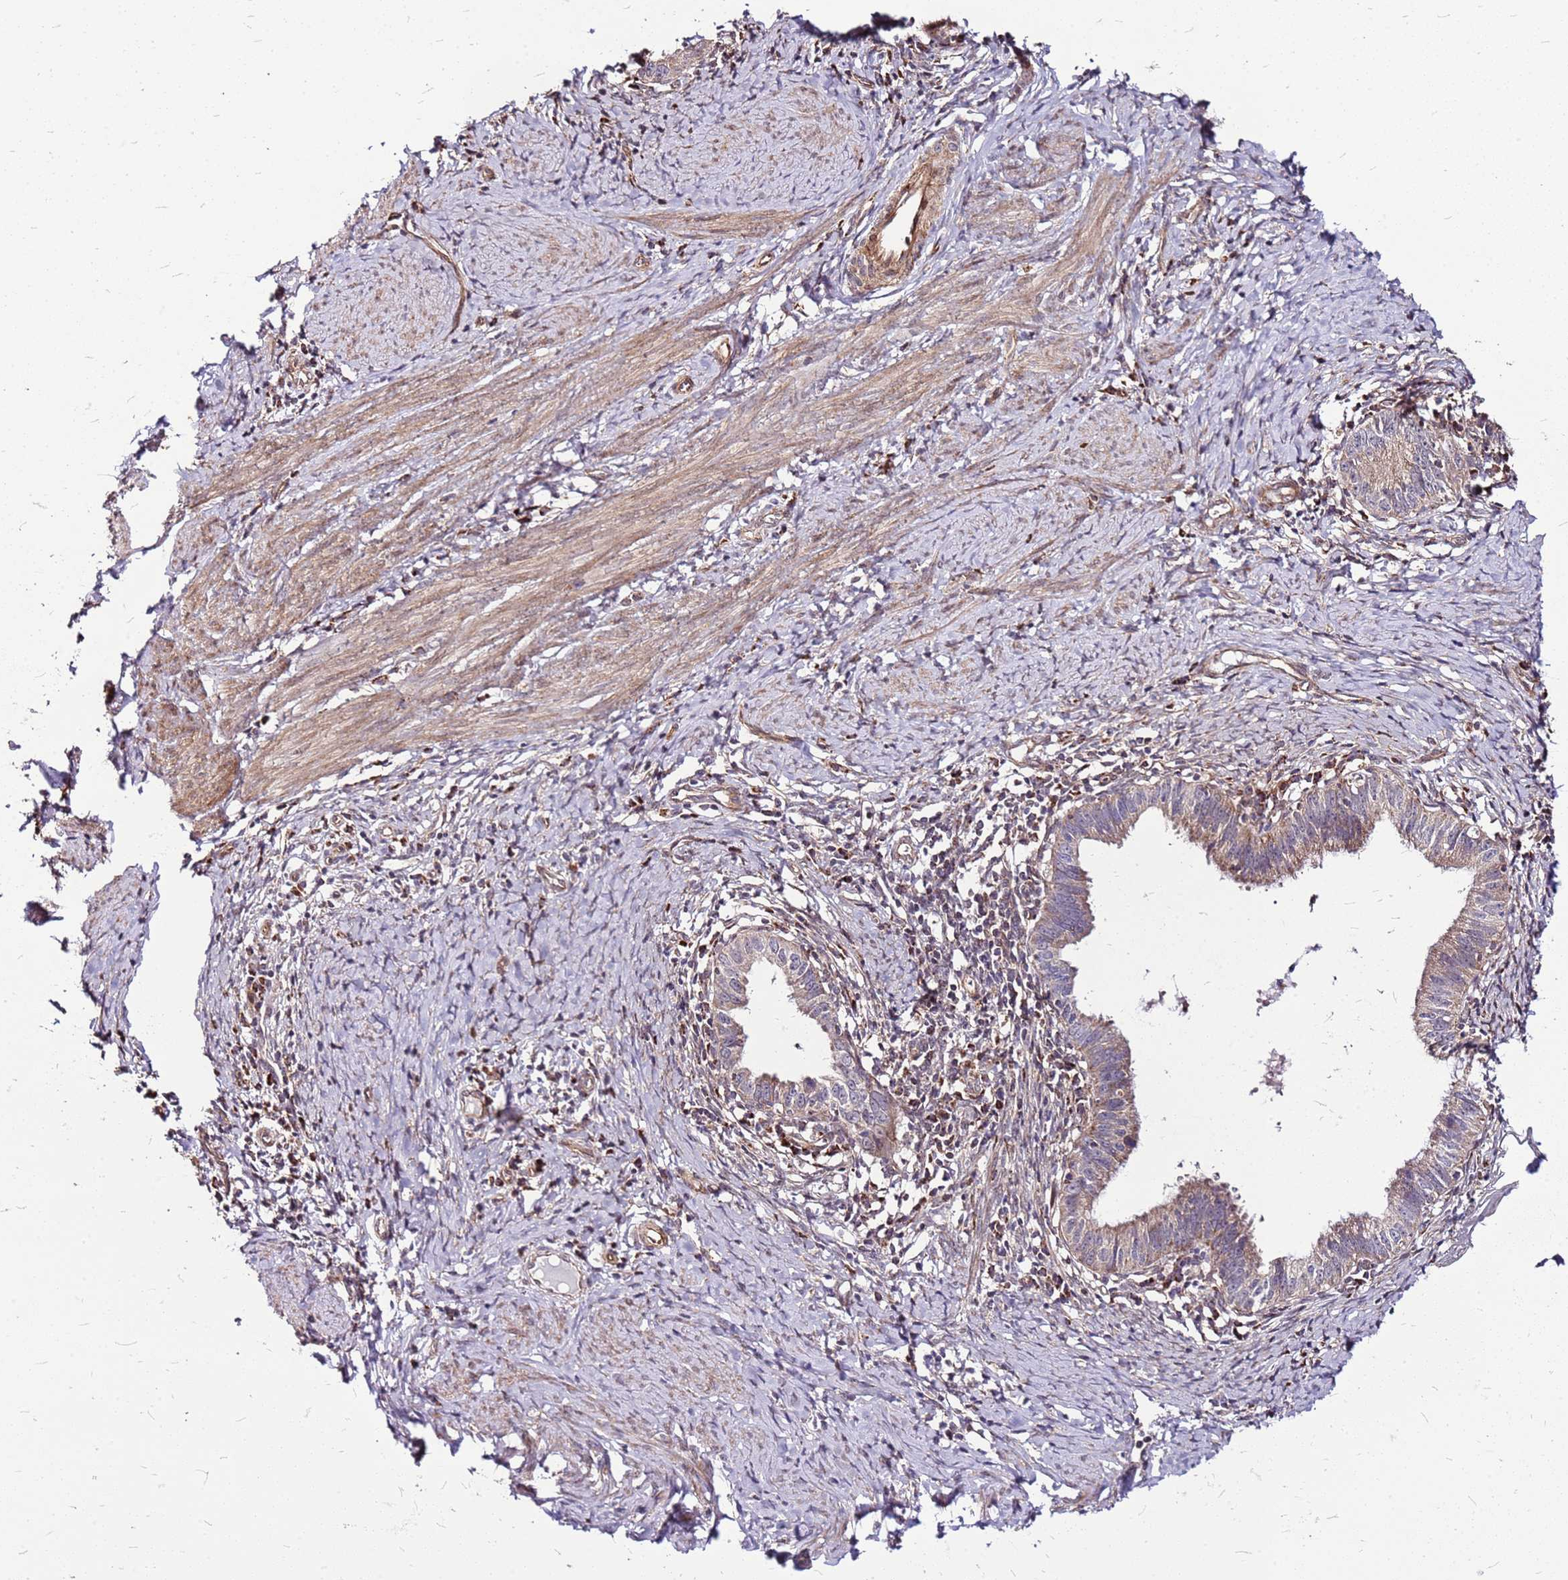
{"staining": {"intensity": "moderate", "quantity": "25%-75%", "location": "cytoplasmic/membranous"}, "tissue": "cervical cancer", "cell_type": "Tumor cells", "image_type": "cancer", "snomed": [{"axis": "morphology", "description": "Adenocarcinoma, NOS"}, {"axis": "topography", "description": "Cervix"}], "caption": "Approximately 25%-75% of tumor cells in cervical cancer (adenocarcinoma) display moderate cytoplasmic/membranous protein positivity as visualized by brown immunohistochemical staining.", "gene": "OR51T1", "patient": {"sex": "female", "age": 36}}